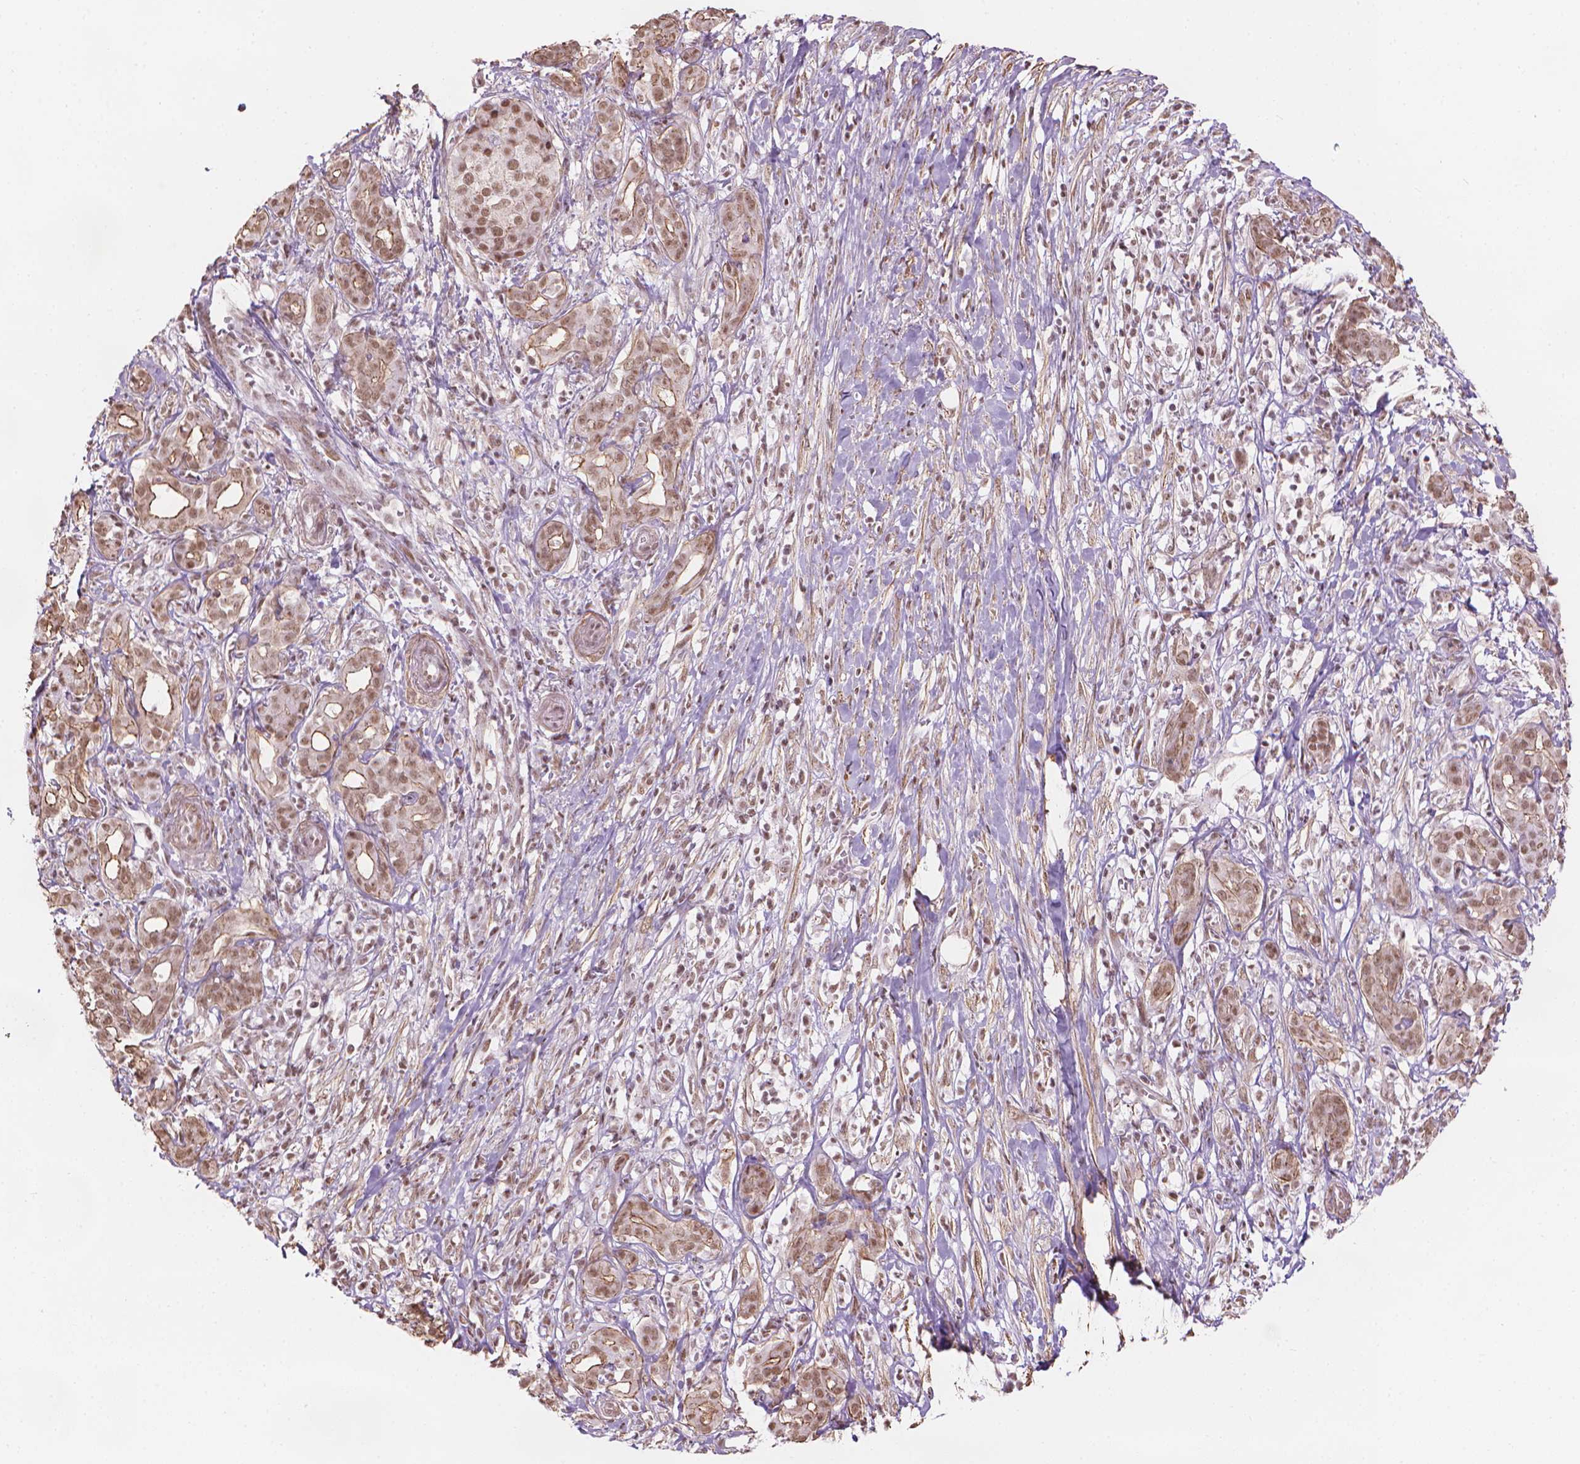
{"staining": {"intensity": "moderate", "quantity": ">75%", "location": "cytoplasmic/membranous,nuclear"}, "tissue": "pancreatic cancer", "cell_type": "Tumor cells", "image_type": "cancer", "snomed": [{"axis": "morphology", "description": "Adenocarcinoma, NOS"}, {"axis": "topography", "description": "Pancreas"}], "caption": "Human pancreatic adenocarcinoma stained with a brown dye demonstrates moderate cytoplasmic/membranous and nuclear positive staining in about >75% of tumor cells.", "gene": "HOXD4", "patient": {"sex": "male", "age": 61}}